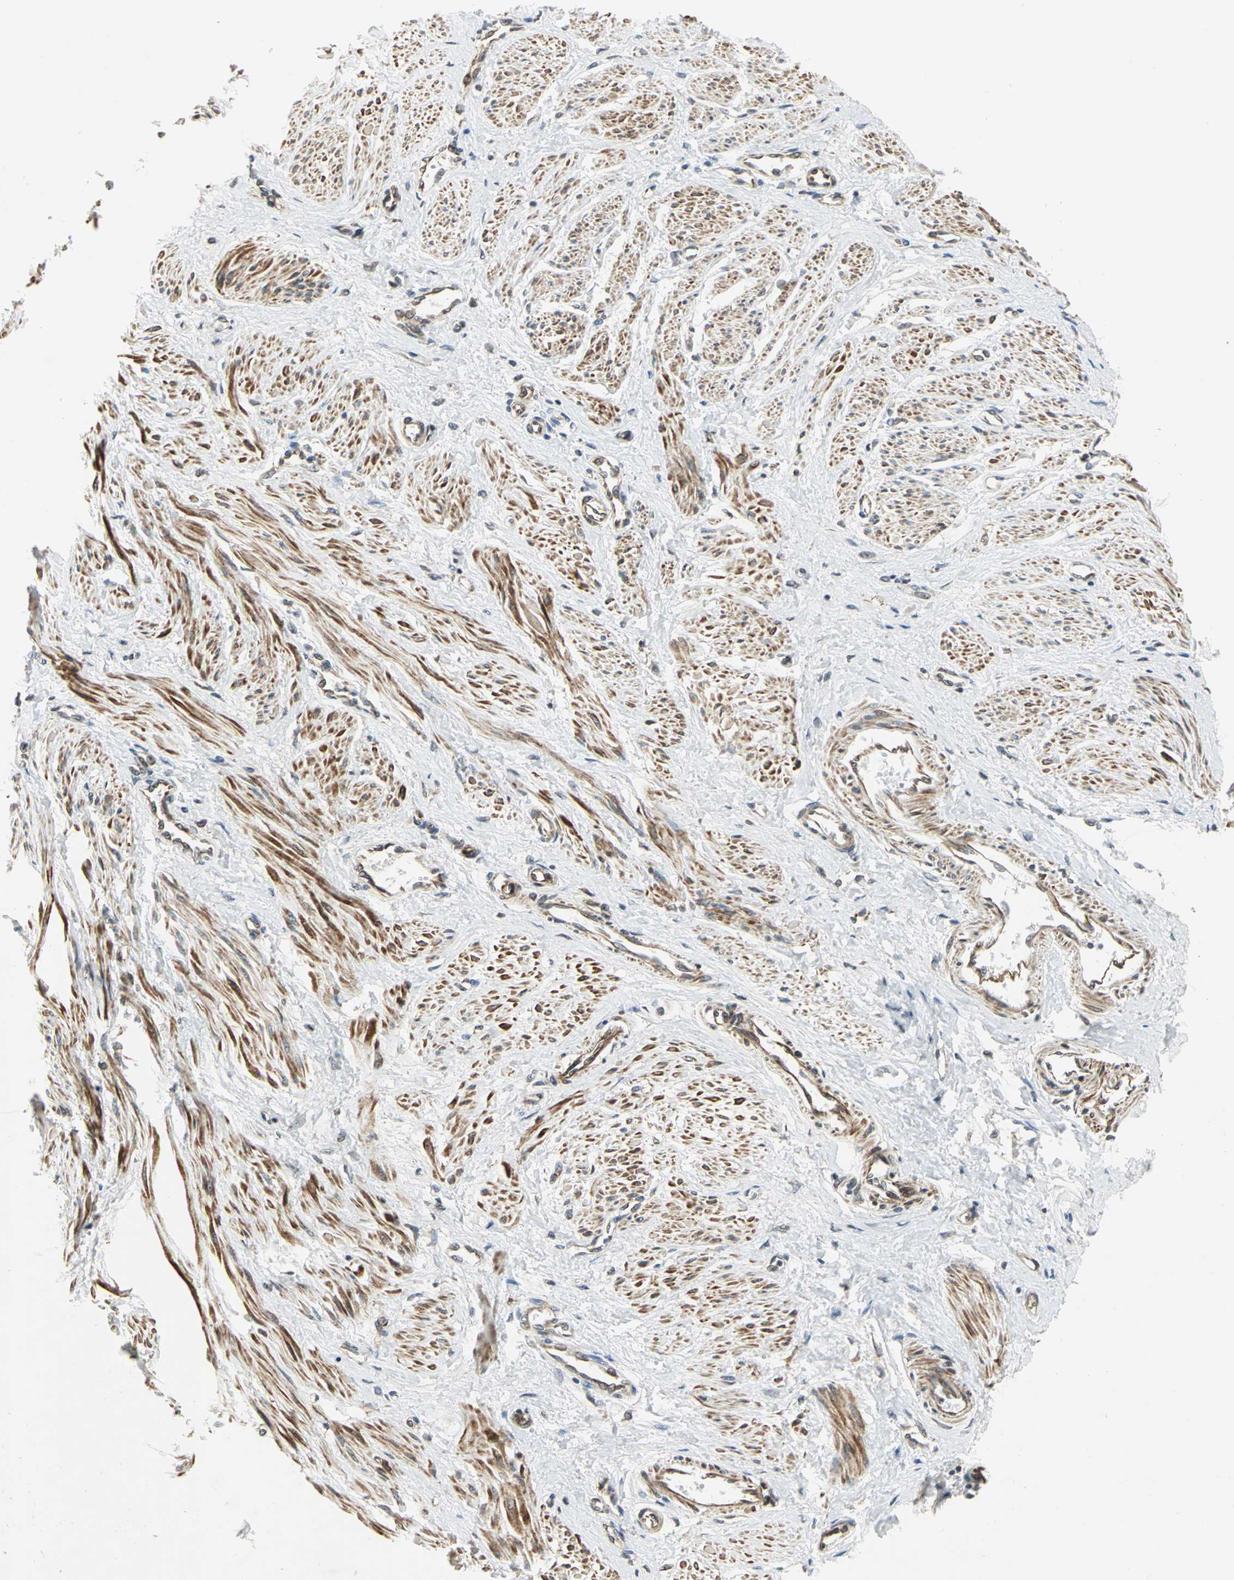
{"staining": {"intensity": "strong", "quantity": ">75%", "location": "cytoplasmic/membranous"}, "tissue": "smooth muscle", "cell_type": "Smooth muscle cells", "image_type": "normal", "snomed": [{"axis": "morphology", "description": "Normal tissue, NOS"}, {"axis": "topography", "description": "Smooth muscle"}, {"axis": "topography", "description": "Uterus"}], "caption": "Smooth muscle cells demonstrate high levels of strong cytoplasmic/membranous staining in approximately >75% of cells in normal smooth muscle. Immunohistochemistry (ihc) stains the protein of interest in brown and the nuclei are stained blue.", "gene": "PLAGL2", "patient": {"sex": "female", "age": 39}}